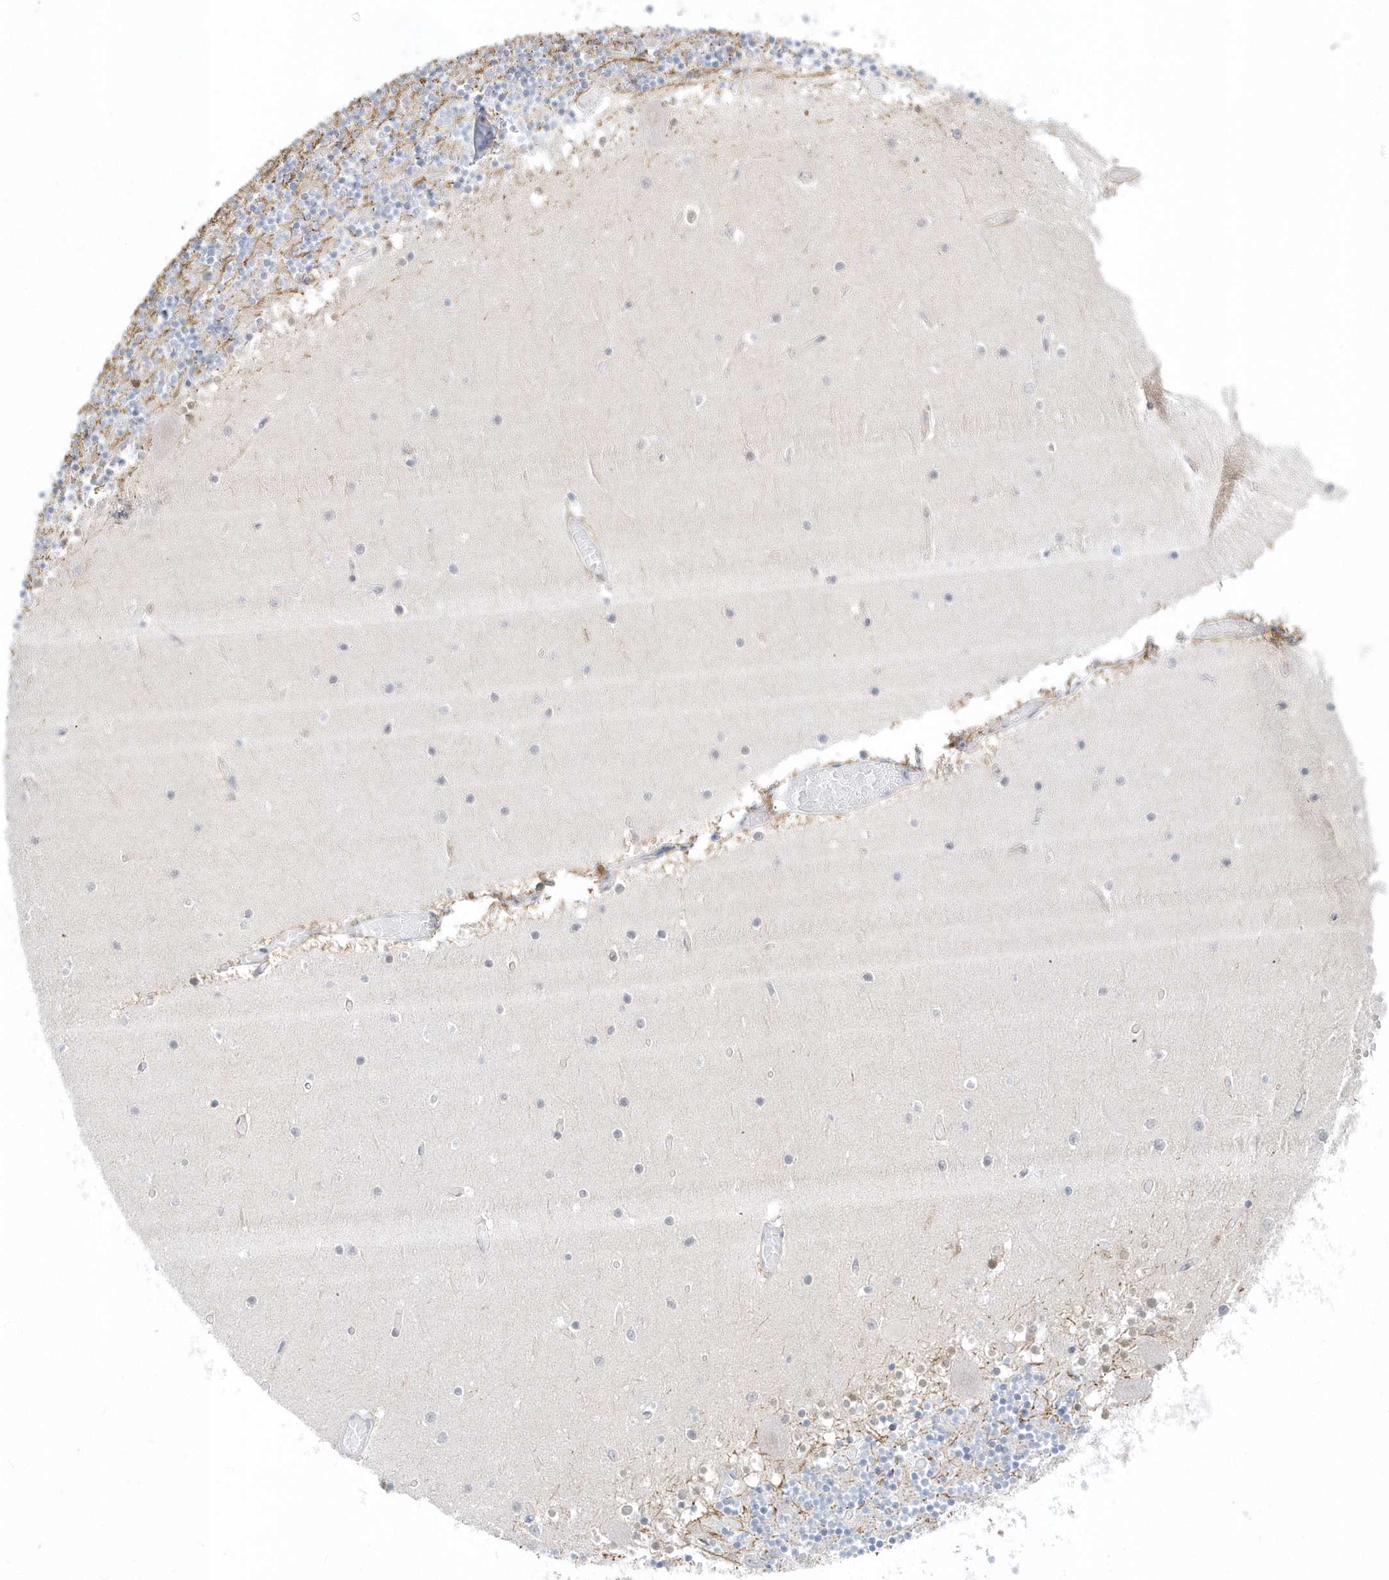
{"staining": {"intensity": "negative", "quantity": "none", "location": "none"}, "tissue": "cerebellum", "cell_type": "Cells in granular layer", "image_type": "normal", "snomed": [{"axis": "morphology", "description": "Normal tissue, NOS"}, {"axis": "topography", "description": "Cerebellum"}], "caption": "This is an immunohistochemistry histopathology image of normal human cerebellum. There is no staining in cells in granular layer.", "gene": "ZC3H12D", "patient": {"sex": "female", "age": 28}}